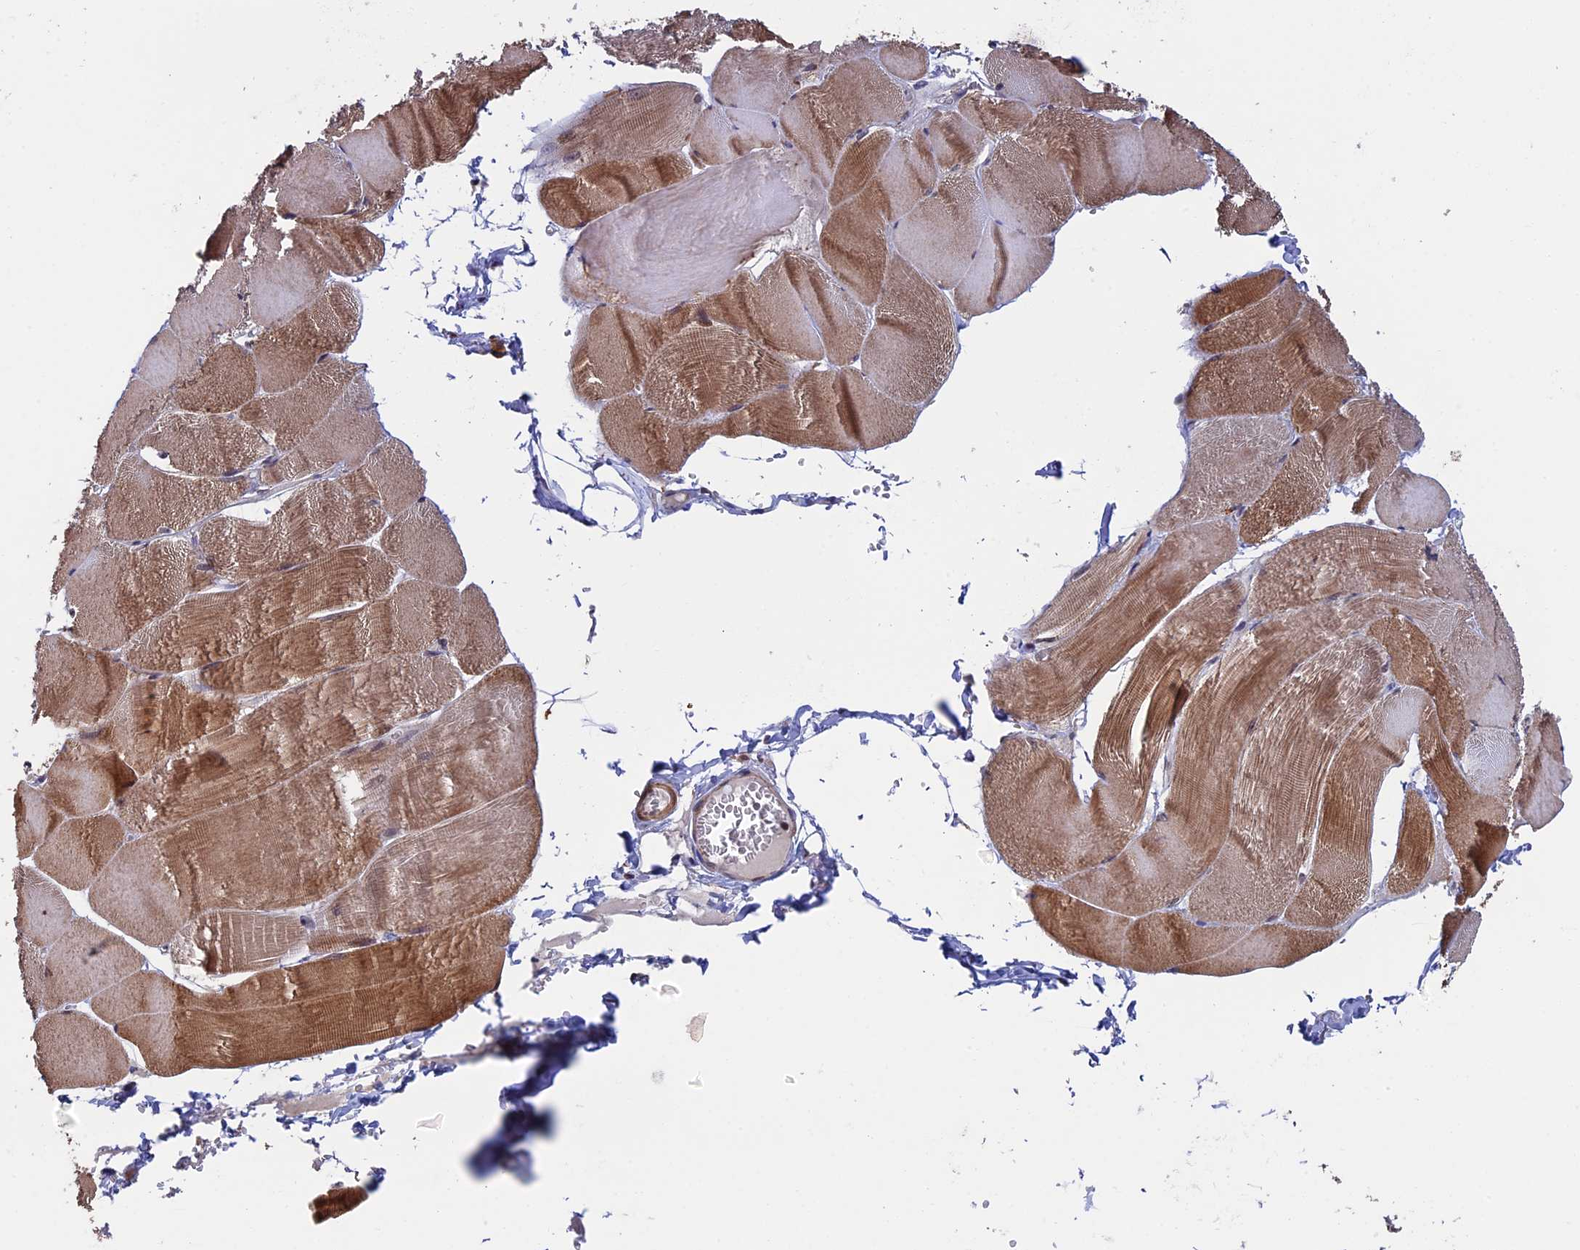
{"staining": {"intensity": "moderate", "quantity": ">75%", "location": "cytoplasmic/membranous"}, "tissue": "skeletal muscle", "cell_type": "Myocytes", "image_type": "normal", "snomed": [{"axis": "morphology", "description": "Normal tissue, NOS"}, {"axis": "morphology", "description": "Basal cell carcinoma"}, {"axis": "topography", "description": "Skeletal muscle"}], "caption": "Human skeletal muscle stained for a protein (brown) displays moderate cytoplasmic/membranous positive expression in about >75% of myocytes.", "gene": "RNF17", "patient": {"sex": "female", "age": 64}}